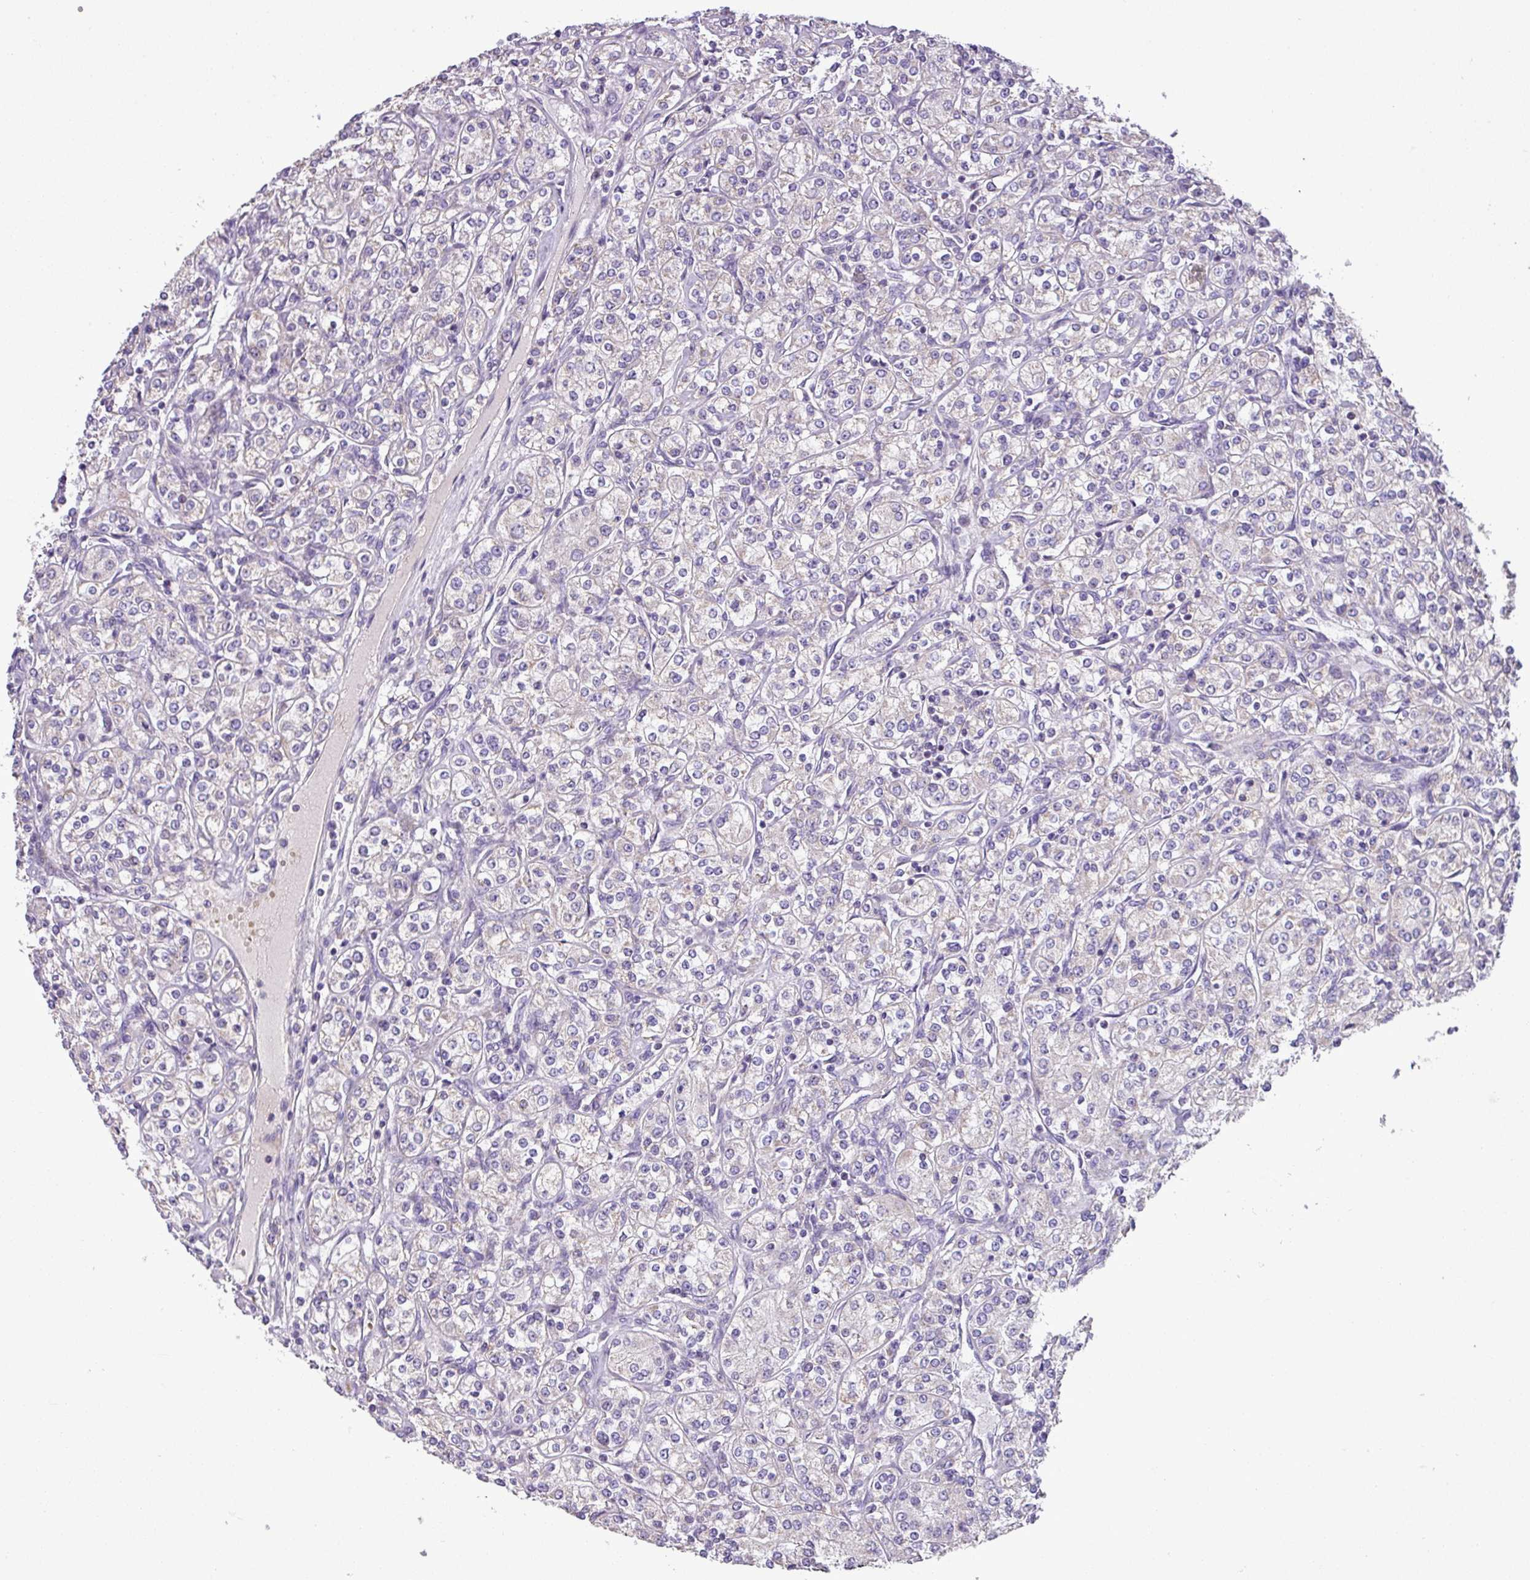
{"staining": {"intensity": "negative", "quantity": "none", "location": "none"}, "tissue": "renal cancer", "cell_type": "Tumor cells", "image_type": "cancer", "snomed": [{"axis": "morphology", "description": "Adenocarcinoma, NOS"}, {"axis": "topography", "description": "Kidney"}], "caption": "Immunohistochemistry (IHC) photomicrograph of human renal cancer (adenocarcinoma) stained for a protein (brown), which demonstrates no expression in tumor cells.", "gene": "FAM183A", "patient": {"sex": "male", "age": 77}}